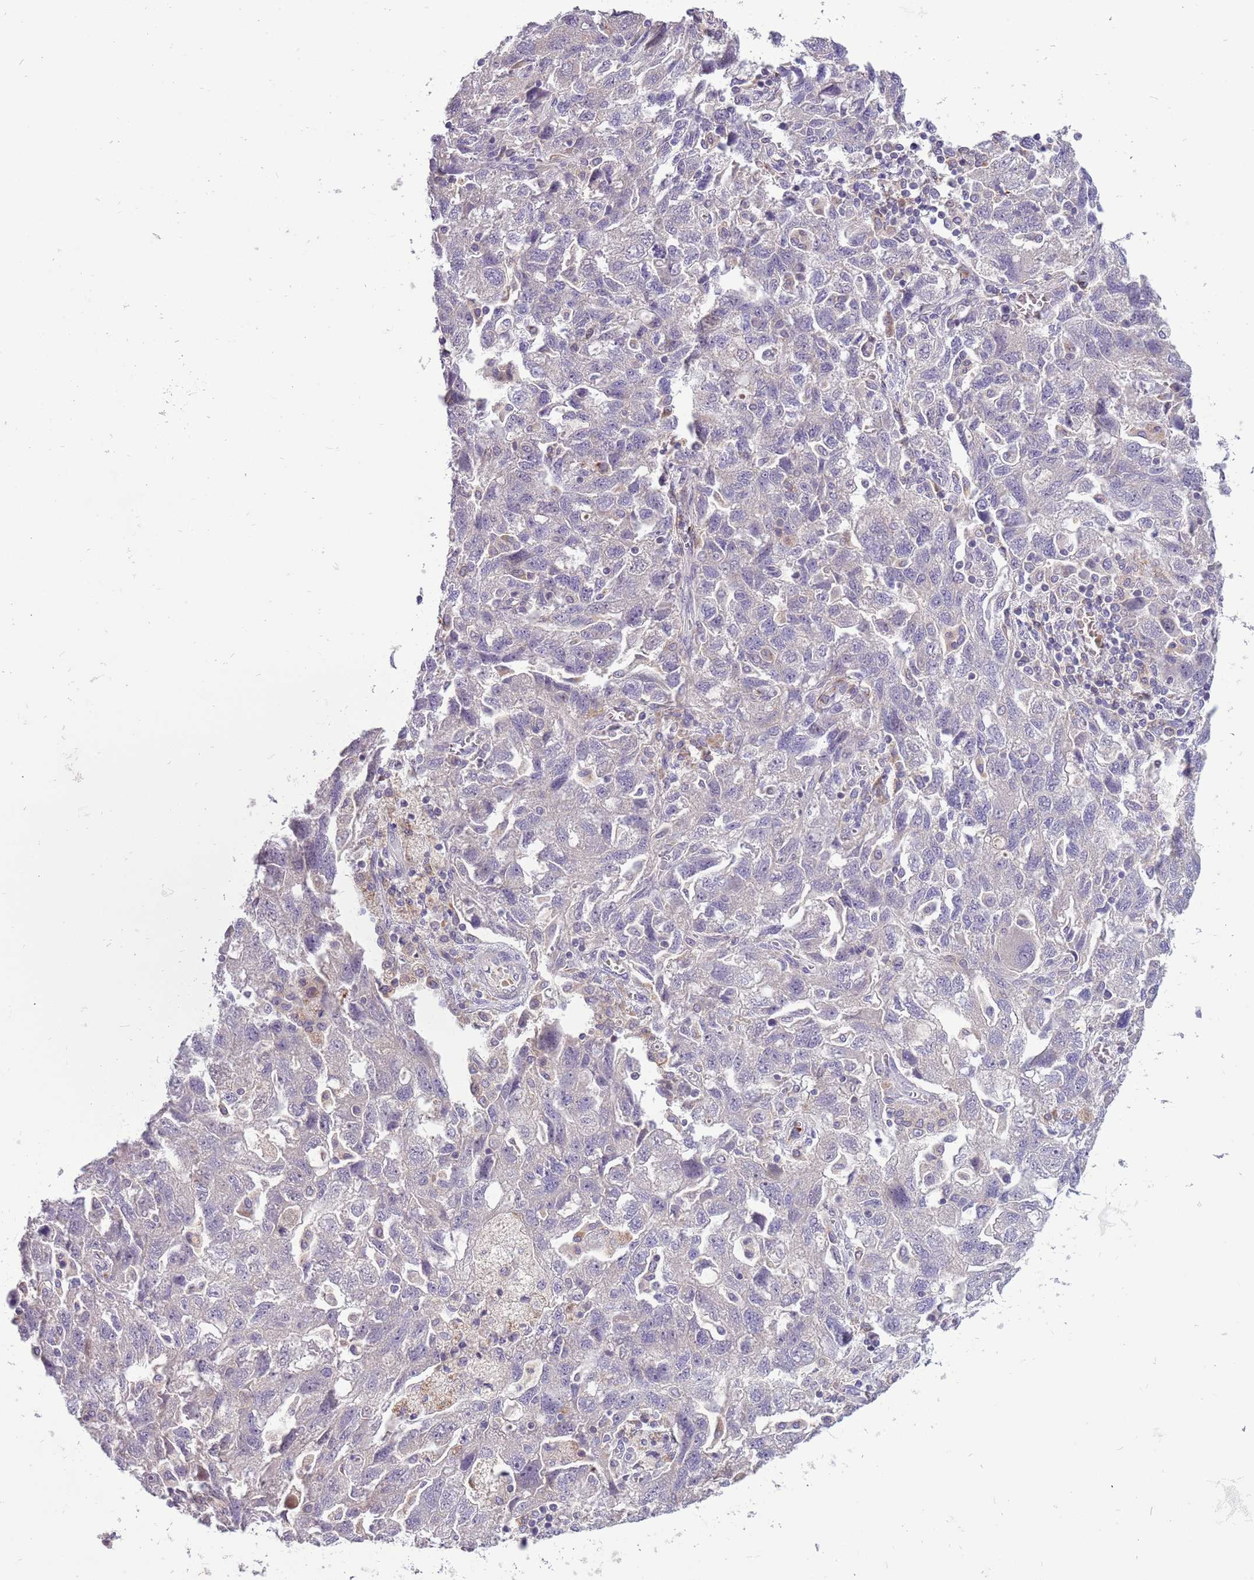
{"staining": {"intensity": "negative", "quantity": "none", "location": "none"}, "tissue": "ovarian cancer", "cell_type": "Tumor cells", "image_type": "cancer", "snomed": [{"axis": "morphology", "description": "Carcinoma, NOS"}, {"axis": "morphology", "description": "Cystadenocarcinoma, serous, NOS"}, {"axis": "topography", "description": "Ovary"}], "caption": "This is an IHC histopathology image of human ovarian cancer (serous cystadenocarcinoma). There is no expression in tumor cells.", "gene": "SCAMP5", "patient": {"sex": "female", "age": 69}}